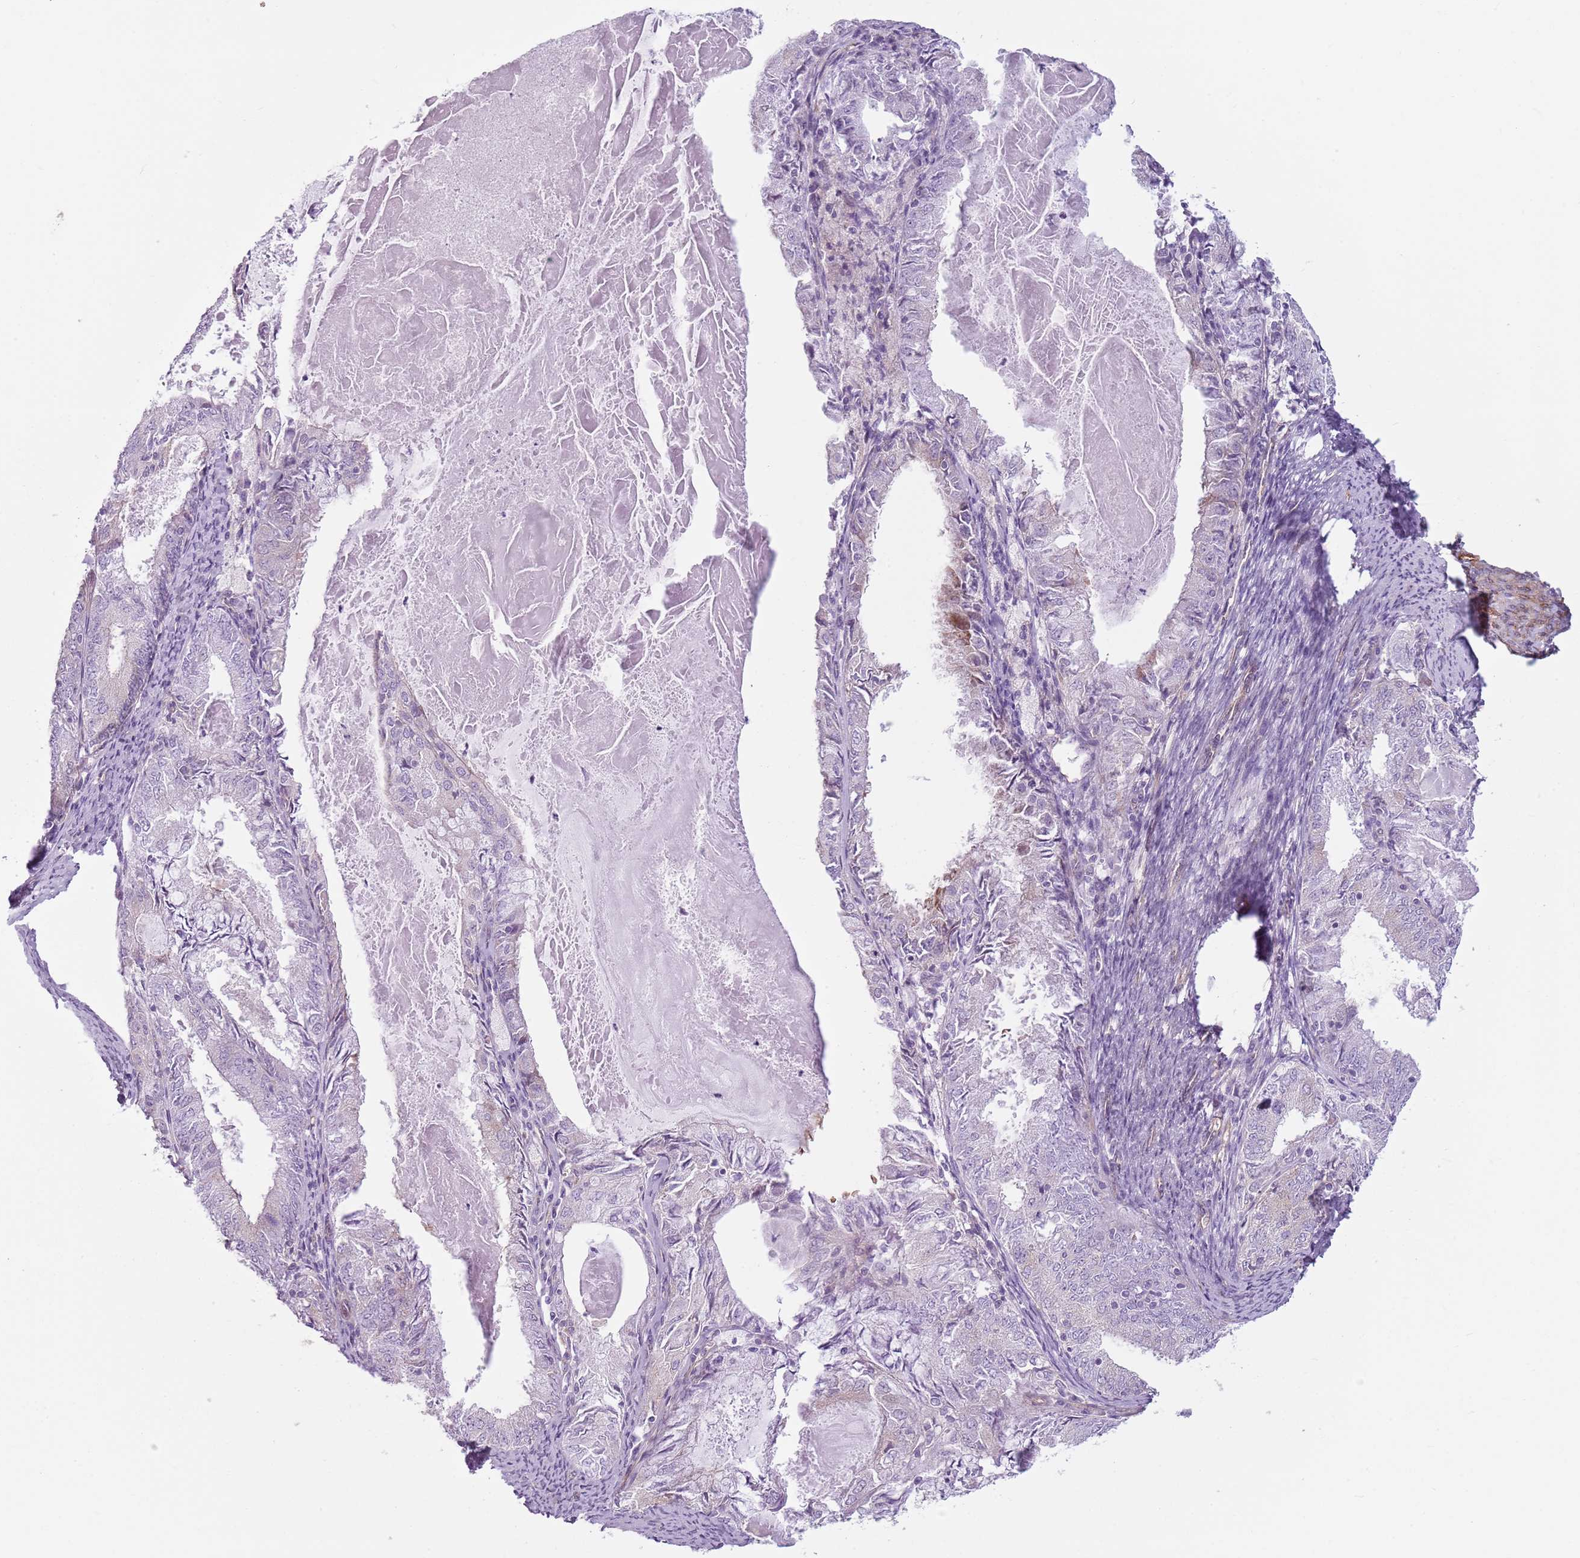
{"staining": {"intensity": "weak", "quantity": "25%-75%", "location": "cytoplasmic/membranous"}, "tissue": "endometrial cancer", "cell_type": "Tumor cells", "image_type": "cancer", "snomed": [{"axis": "morphology", "description": "Adenocarcinoma, NOS"}, {"axis": "topography", "description": "Endometrium"}], "caption": "The micrograph exhibits immunohistochemical staining of endometrial adenocarcinoma. There is weak cytoplasmic/membranous positivity is present in approximately 25%-75% of tumor cells. (DAB (3,3'-diaminobenzidine) = brown stain, brightfield microscopy at high magnification).", "gene": "SNX1", "patient": {"sex": "female", "age": 57}}